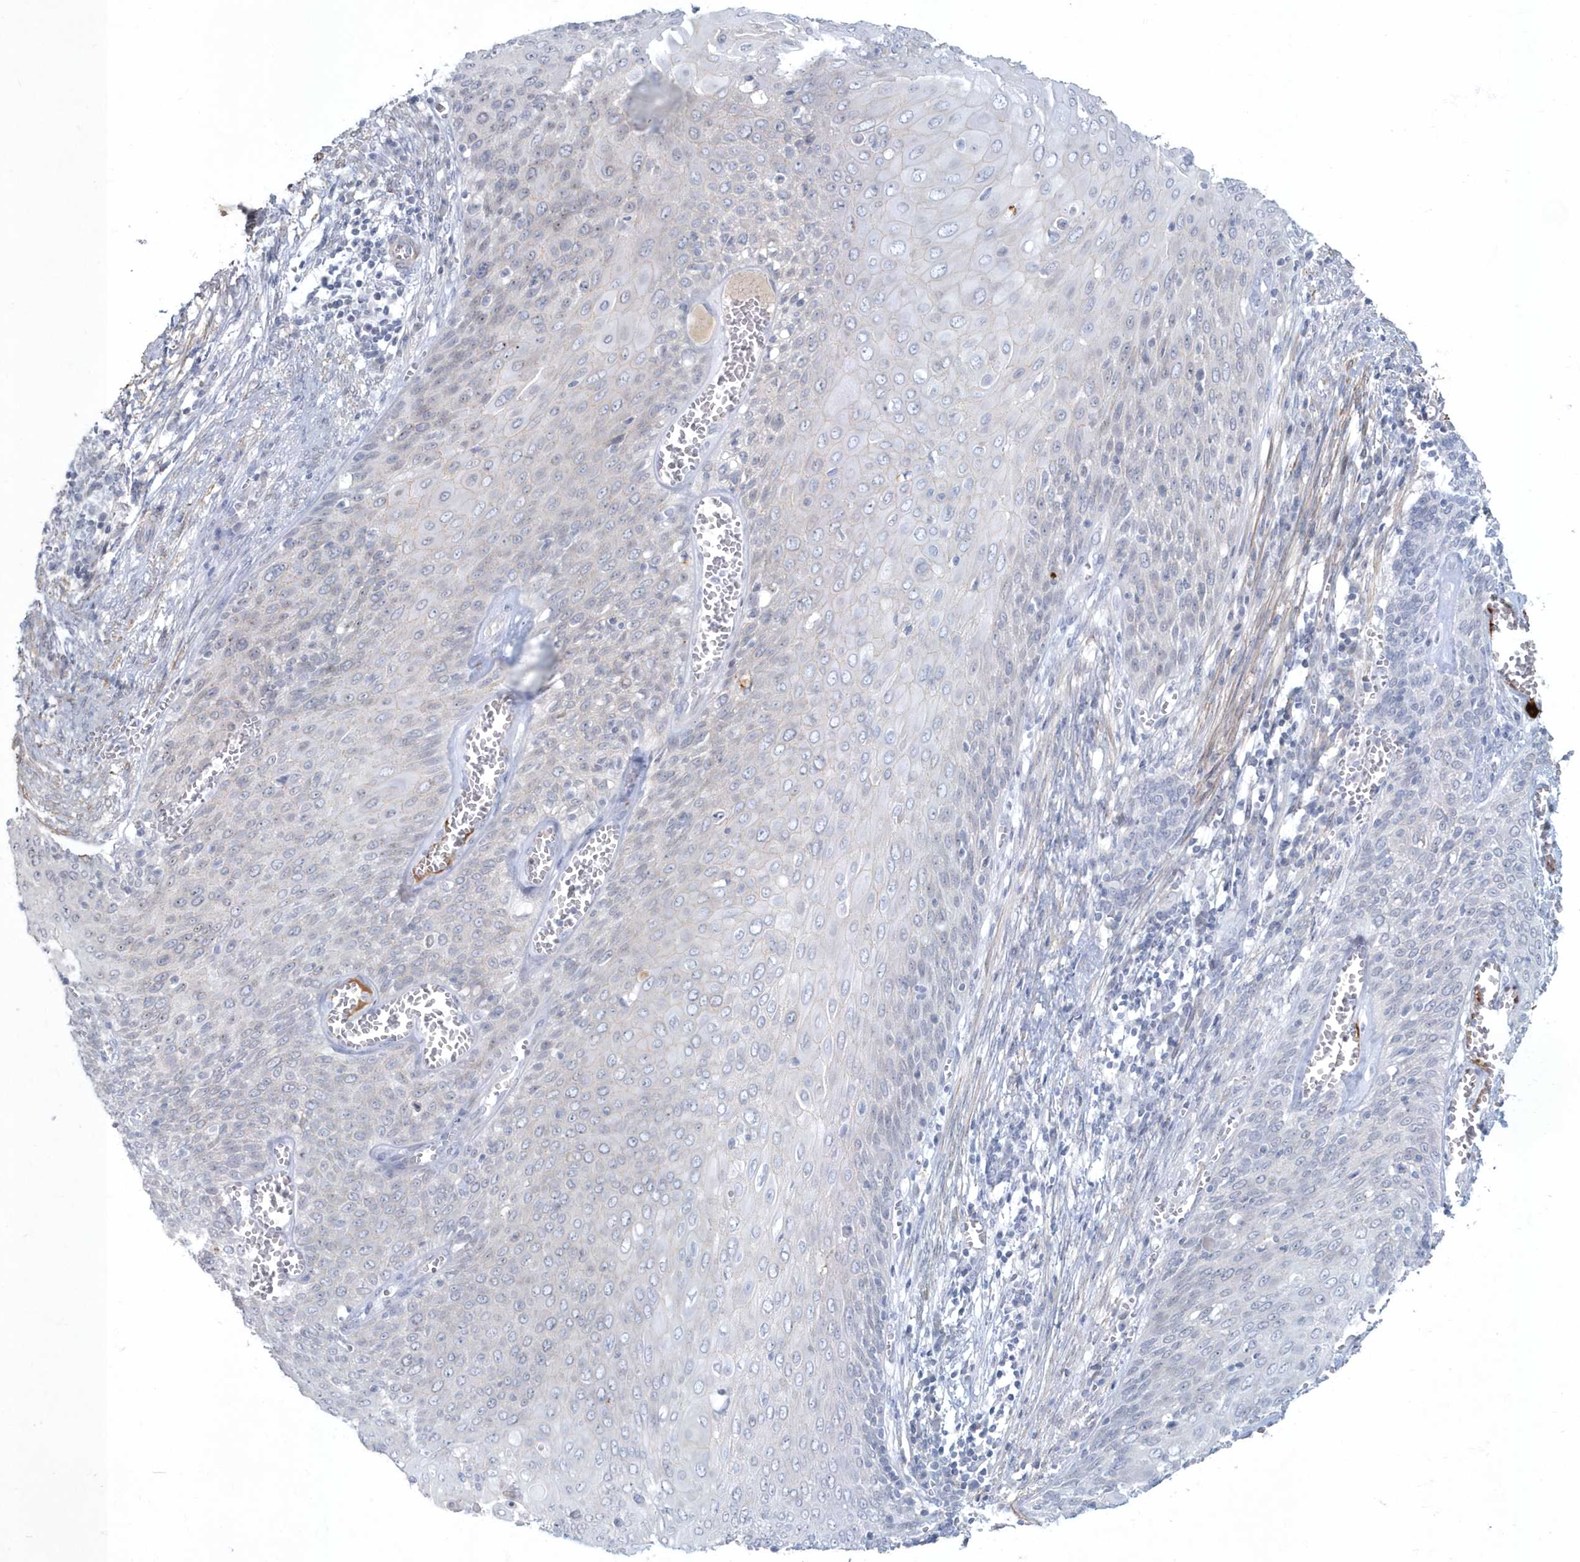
{"staining": {"intensity": "negative", "quantity": "none", "location": "none"}, "tissue": "cervical cancer", "cell_type": "Tumor cells", "image_type": "cancer", "snomed": [{"axis": "morphology", "description": "Squamous cell carcinoma, NOS"}, {"axis": "topography", "description": "Cervix"}], "caption": "This is an IHC histopathology image of human cervical squamous cell carcinoma. There is no staining in tumor cells.", "gene": "MYOT", "patient": {"sex": "female", "age": 39}}